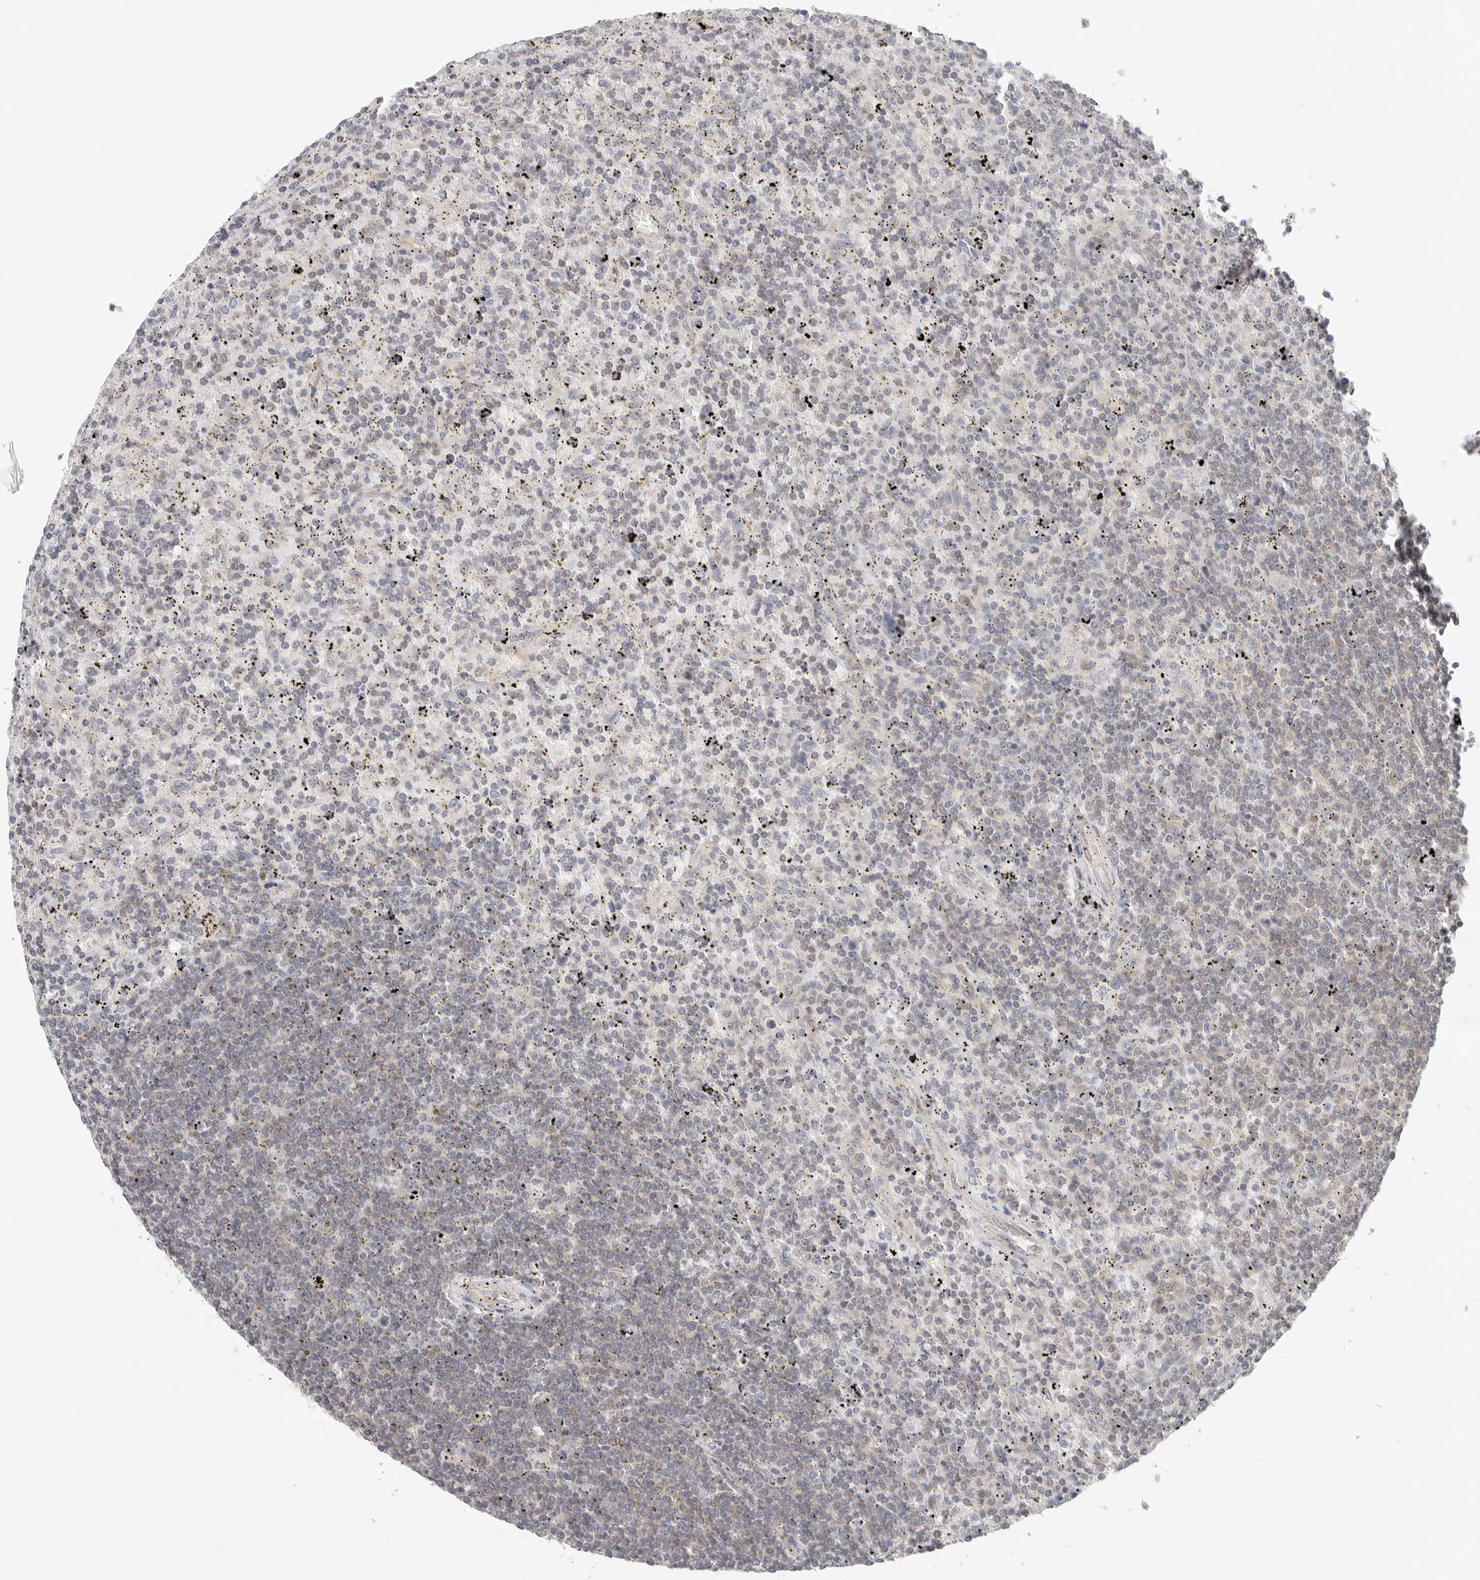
{"staining": {"intensity": "negative", "quantity": "none", "location": "none"}, "tissue": "lymphoma", "cell_type": "Tumor cells", "image_type": "cancer", "snomed": [{"axis": "morphology", "description": "Malignant lymphoma, non-Hodgkin's type, Low grade"}, {"axis": "topography", "description": "Spleen"}], "caption": "Image shows no protein positivity in tumor cells of lymphoma tissue.", "gene": "HDAC6", "patient": {"sex": "male", "age": 76}}